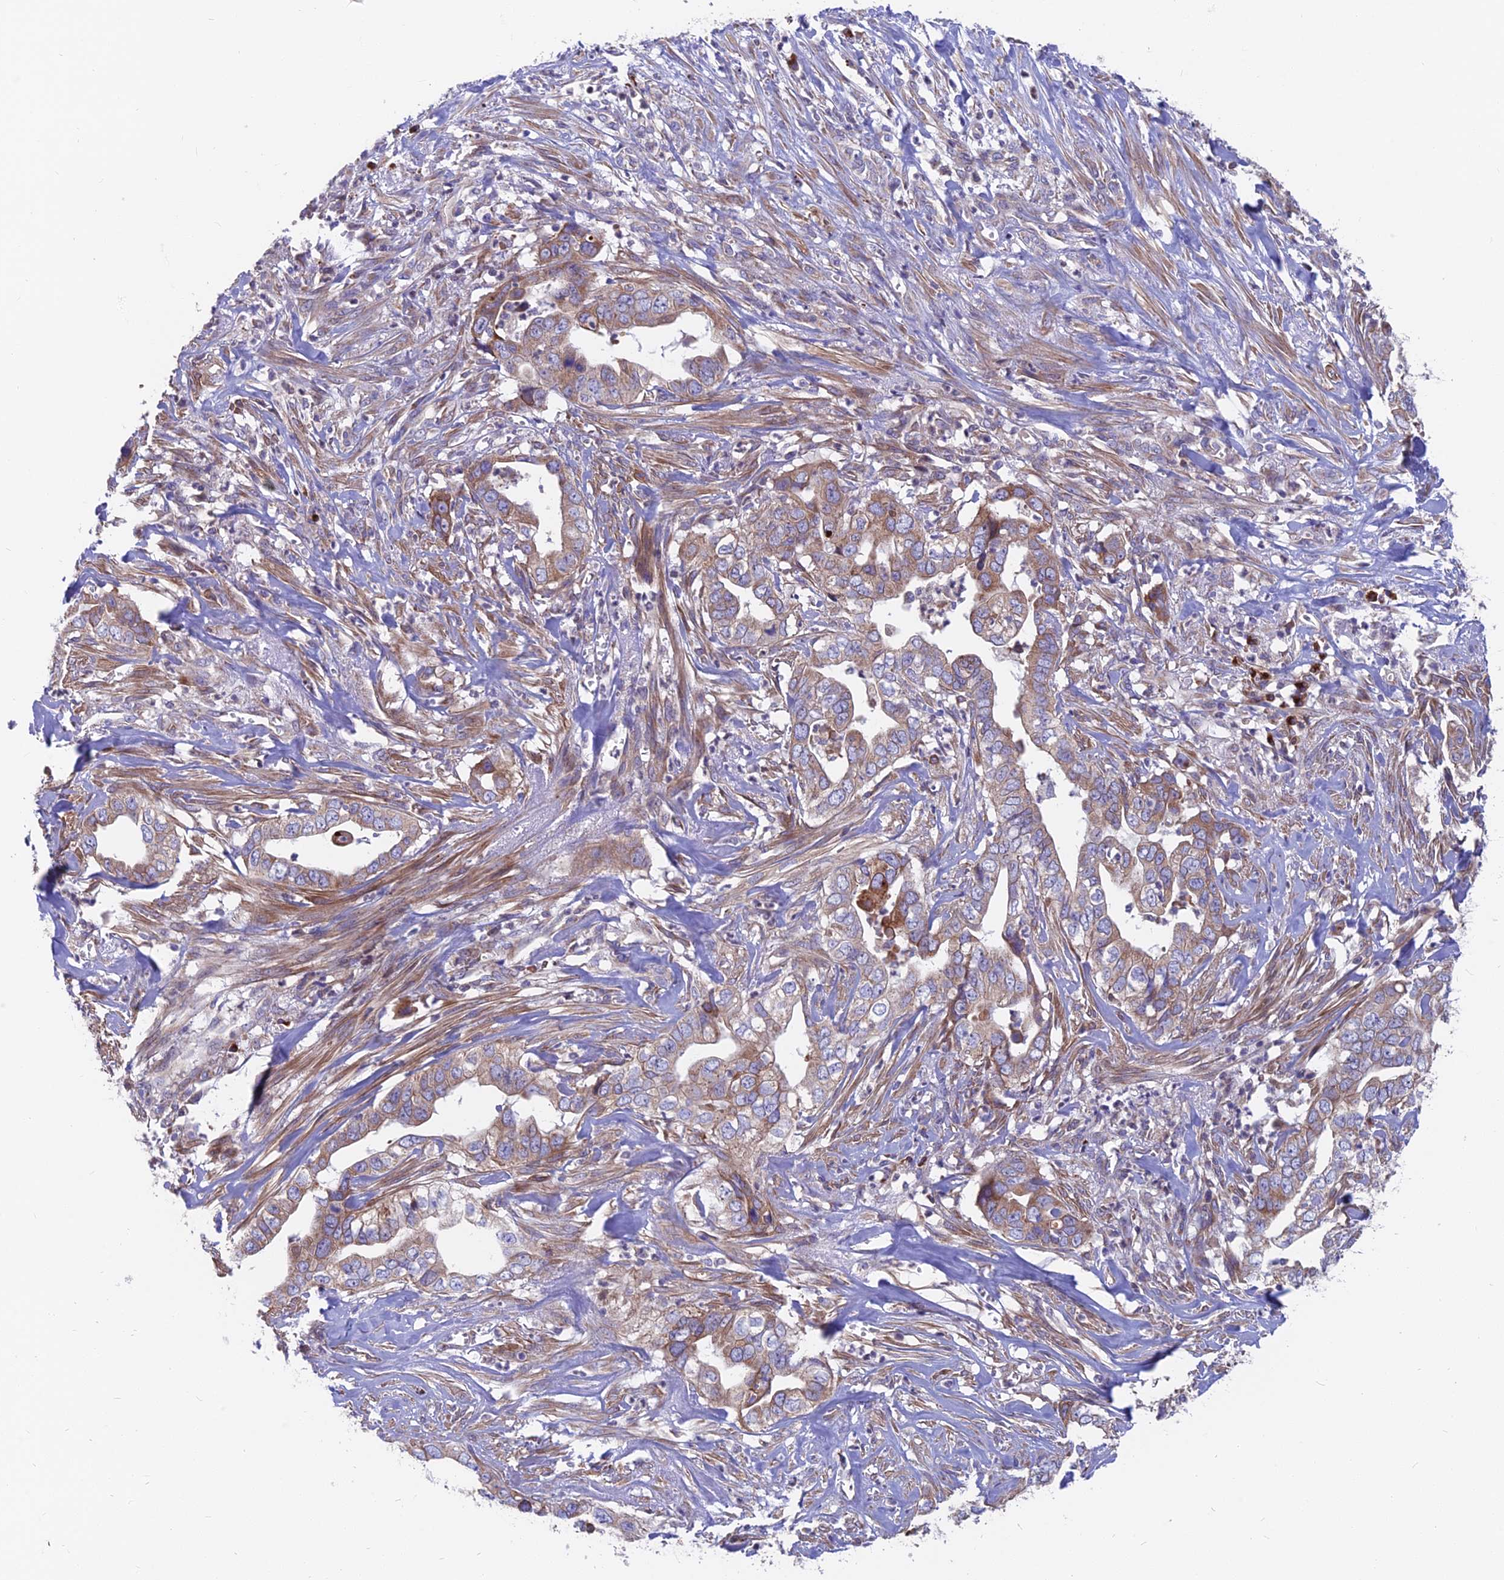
{"staining": {"intensity": "moderate", "quantity": "25%-75%", "location": "cytoplasmic/membranous"}, "tissue": "liver cancer", "cell_type": "Tumor cells", "image_type": "cancer", "snomed": [{"axis": "morphology", "description": "Cholangiocarcinoma"}, {"axis": "topography", "description": "Liver"}], "caption": "Cholangiocarcinoma (liver) stained with a protein marker reveals moderate staining in tumor cells.", "gene": "TBC1D20", "patient": {"sex": "female", "age": 79}}